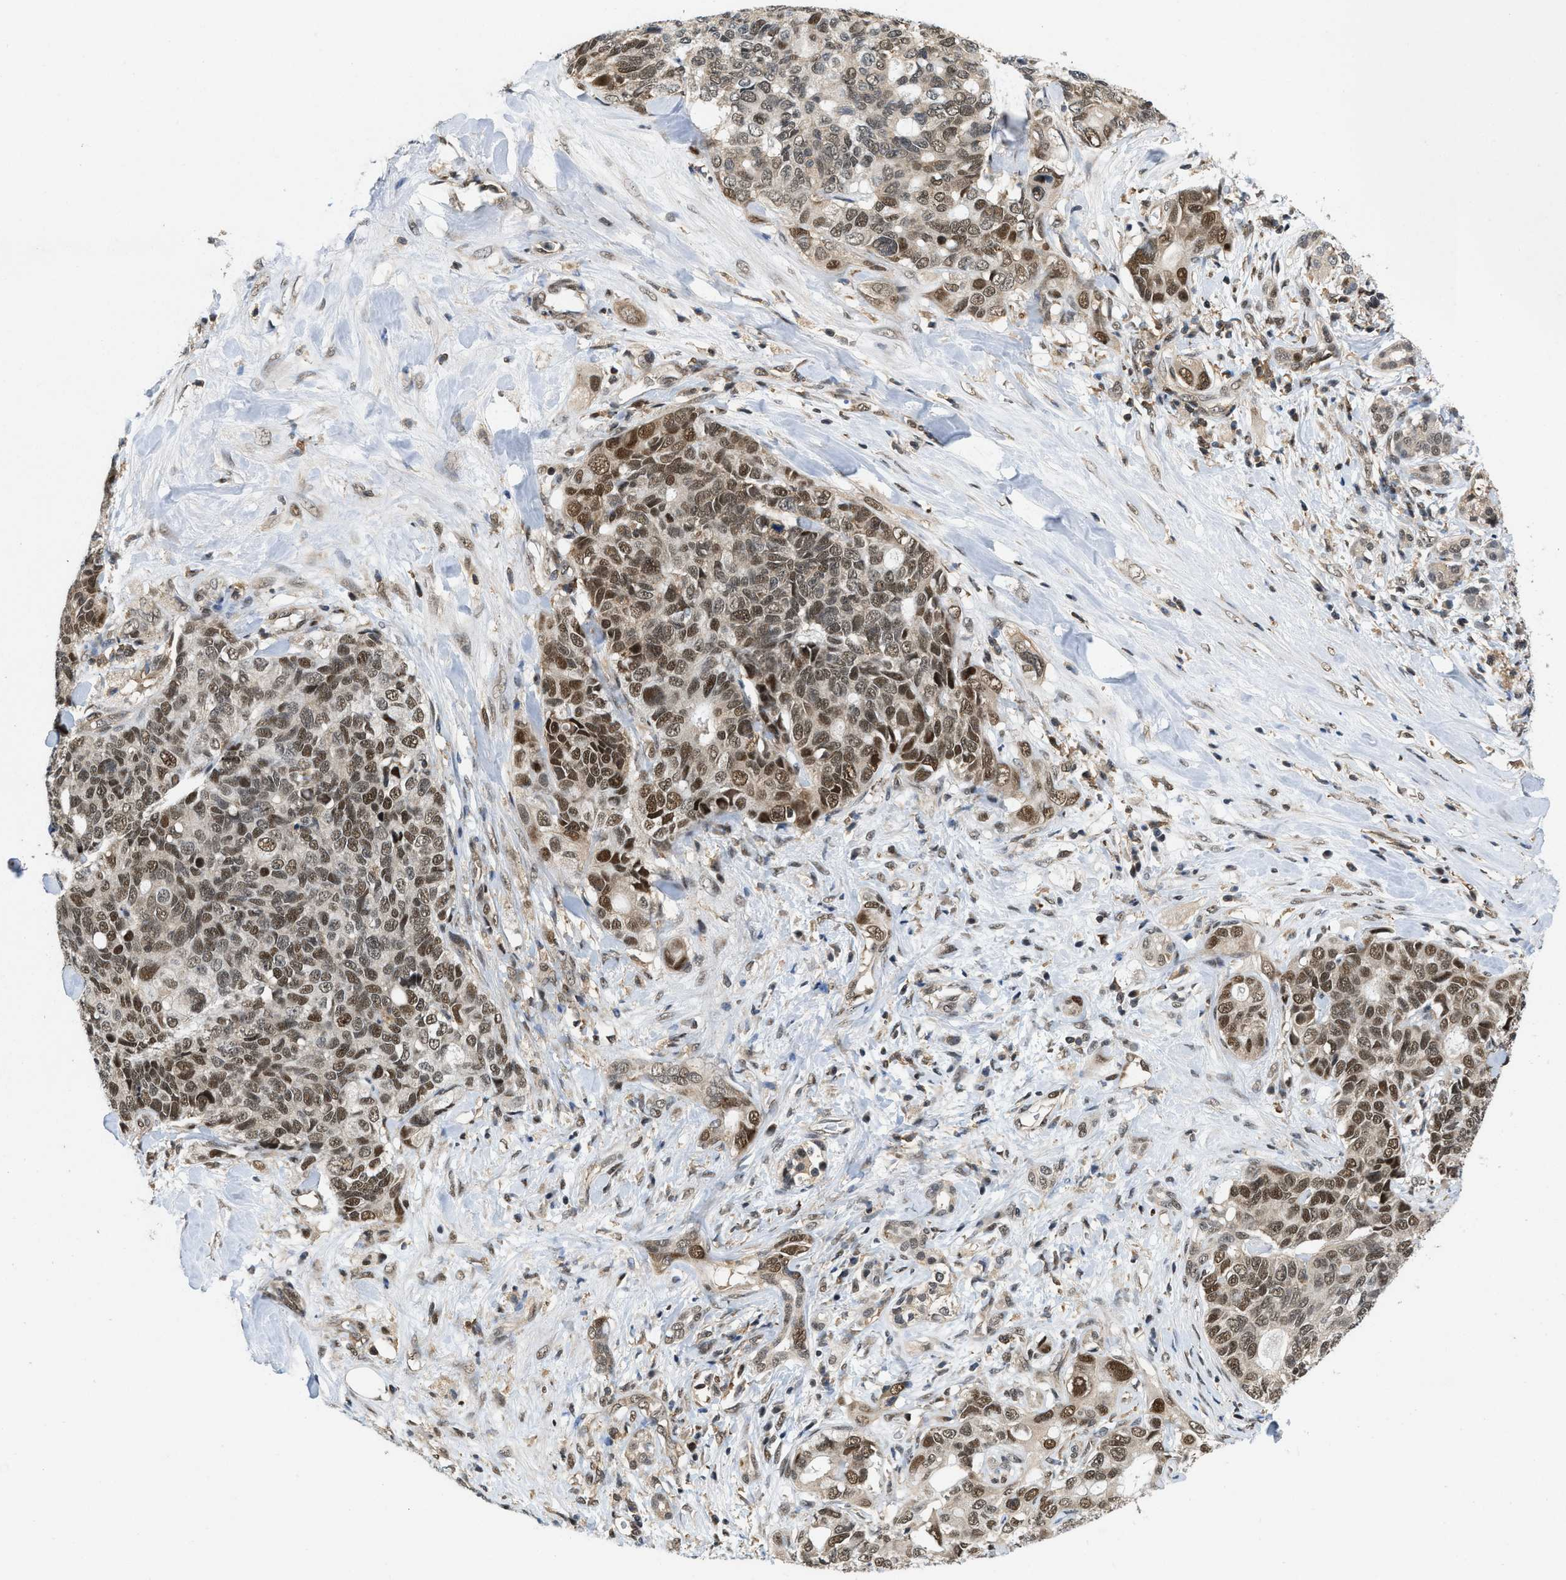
{"staining": {"intensity": "strong", "quantity": ">75%", "location": "cytoplasmic/membranous,nuclear"}, "tissue": "pancreatic cancer", "cell_type": "Tumor cells", "image_type": "cancer", "snomed": [{"axis": "morphology", "description": "Adenocarcinoma, NOS"}, {"axis": "topography", "description": "Pancreas"}], "caption": "Immunohistochemistry histopathology image of neoplastic tissue: human adenocarcinoma (pancreatic) stained using IHC reveals high levels of strong protein expression localized specifically in the cytoplasmic/membranous and nuclear of tumor cells, appearing as a cytoplasmic/membranous and nuclear brown color.", "gene": "ATF7IP", "patient": {"sex": "female", "age": 56}}